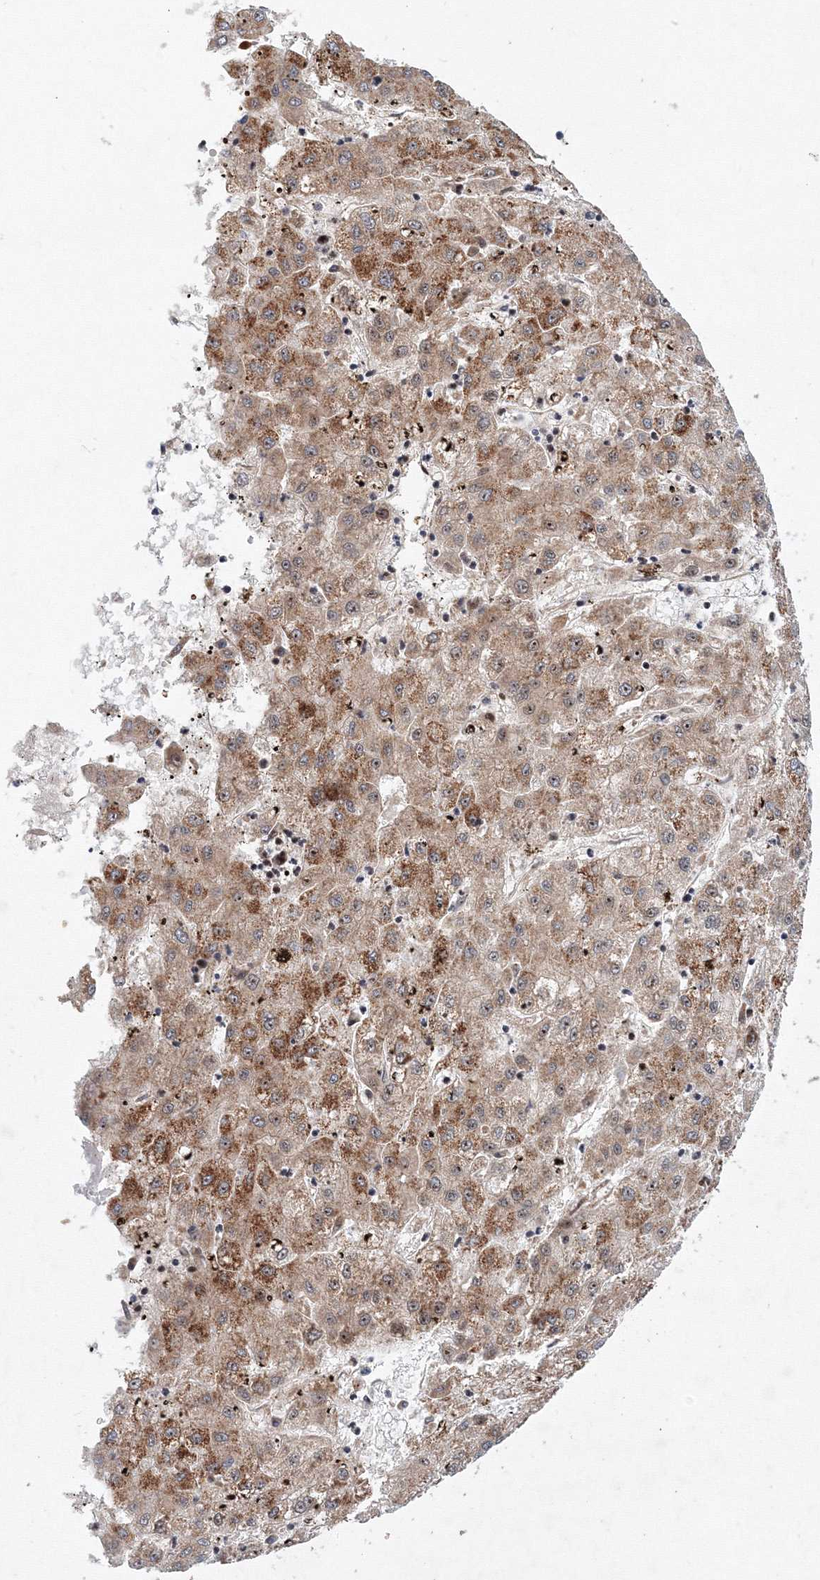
{"staining": {"intensity": "moderate", "quantity": ">75%", "location": "cytoplasmic/membranous,nuclear"}, "tissue": "liver cancer", "cell_type": "Tumor cells", "image_type": "cancer", "snomed": [{"axis": "morphology", "description": "Carcinoma, Hepatocellular, NOS"}, {"axis": "topography", "description": "Liver"}], "caption": "This photomicrograph exhibits immunohistochemistry (IHC) staining of hepatocellular carcinoma (liver), with medium moderate cytoplasmic/membranous and nuclear expression in approximately >75% of tumor cells.", "gene": "ANKAR", "patient": {"sex": "male", "age": 72}}